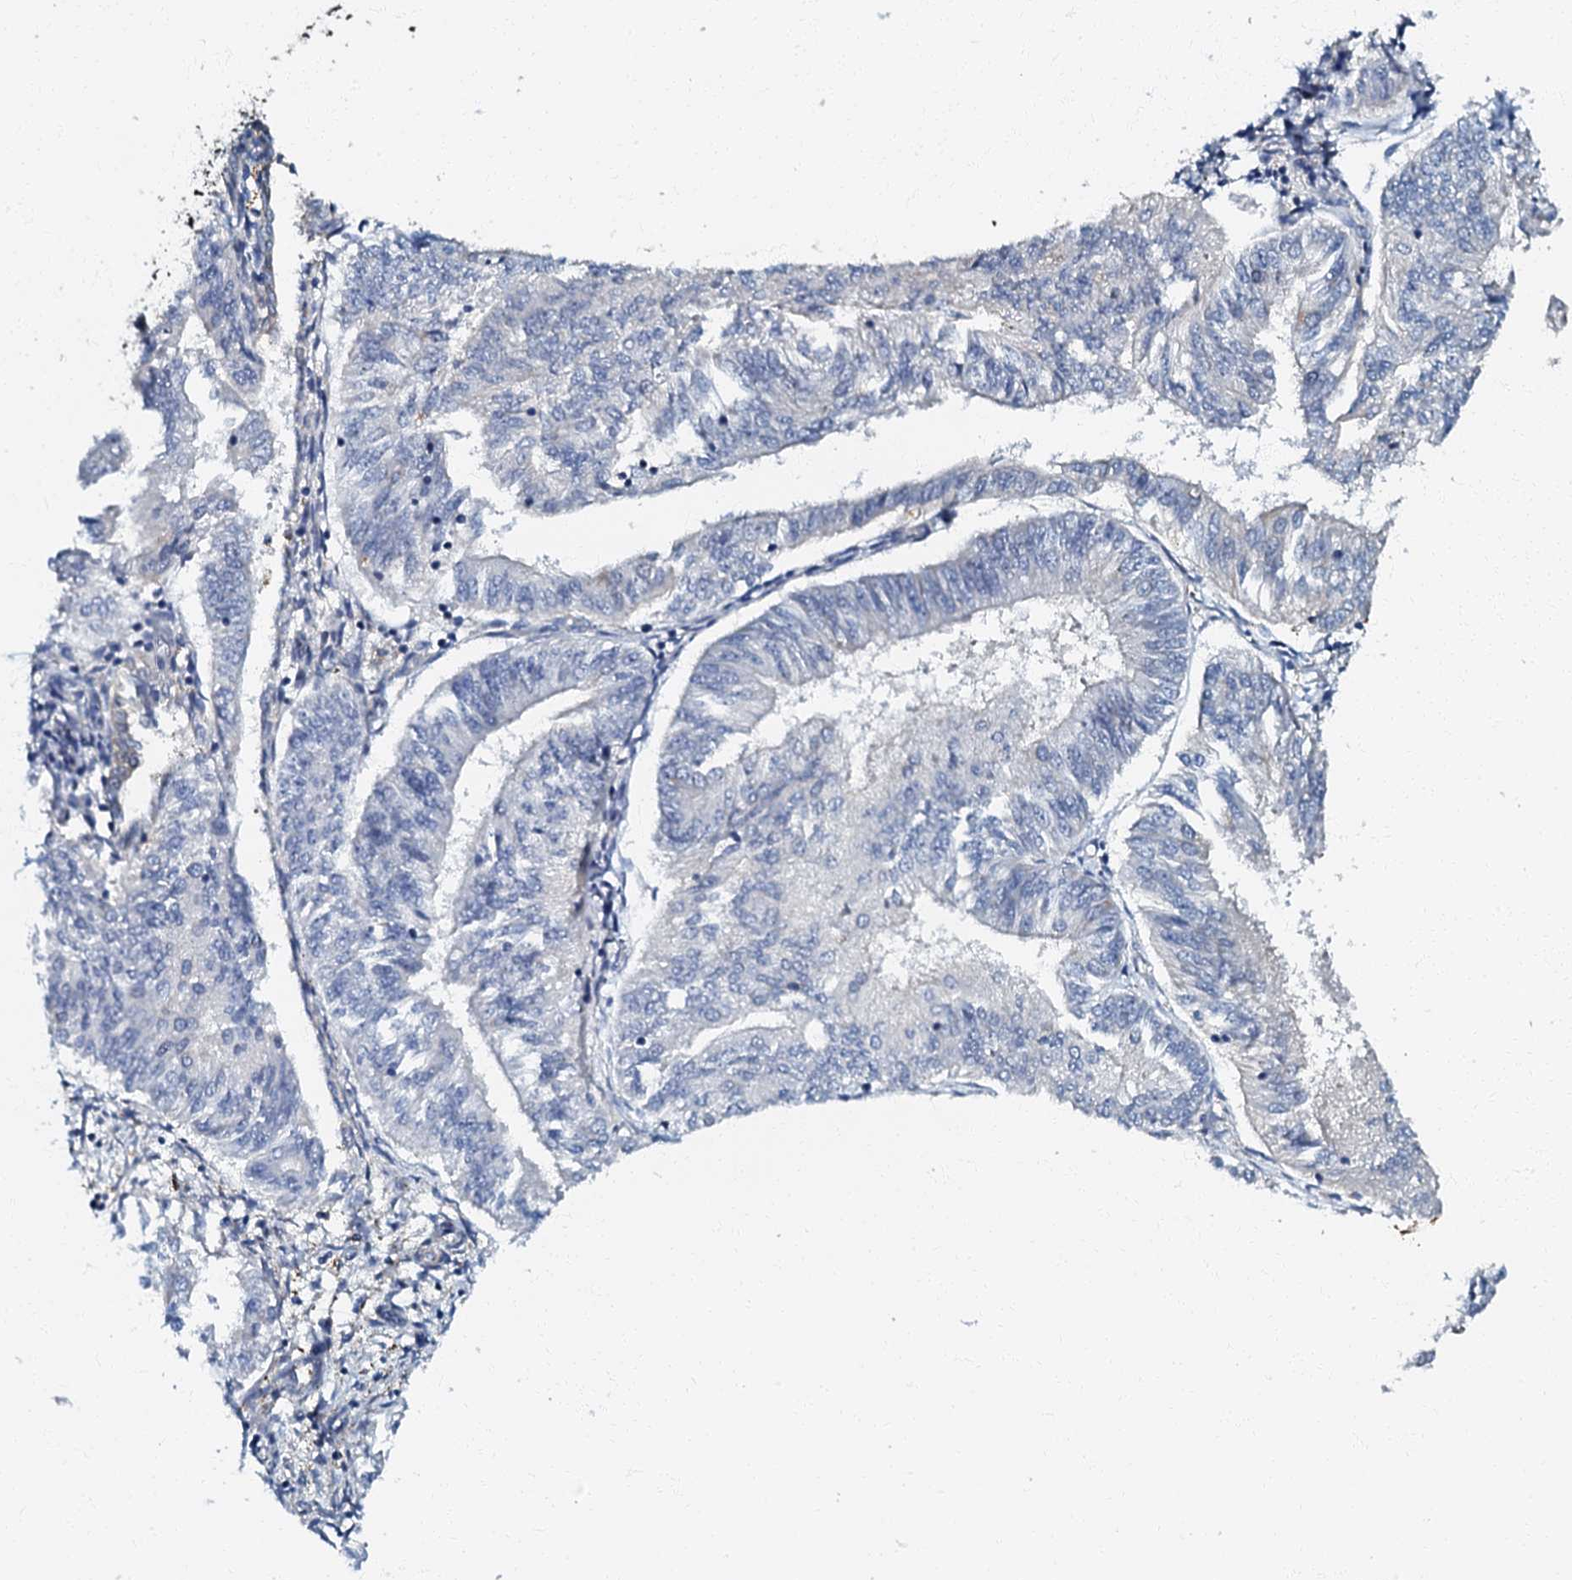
{"staining": {"intensity": "negative", "quantity": "none", "location": "none"}, "tissue": "endometrial cancer", "cell_type": "Tumor cells", "image_type": "cancer", "snomed": [{"axis": "morphology", "description": "Adenocarcinoma, NOS"}, {"axis": "topography", "description": "Endometrium"}], "caption": "Immunohistochemistry of endometrial cancer (adenocarcinoma) reveals no expression in tumor cells.", "gene": "OLAH", "patient": {"sex": "female", "age": 58}}